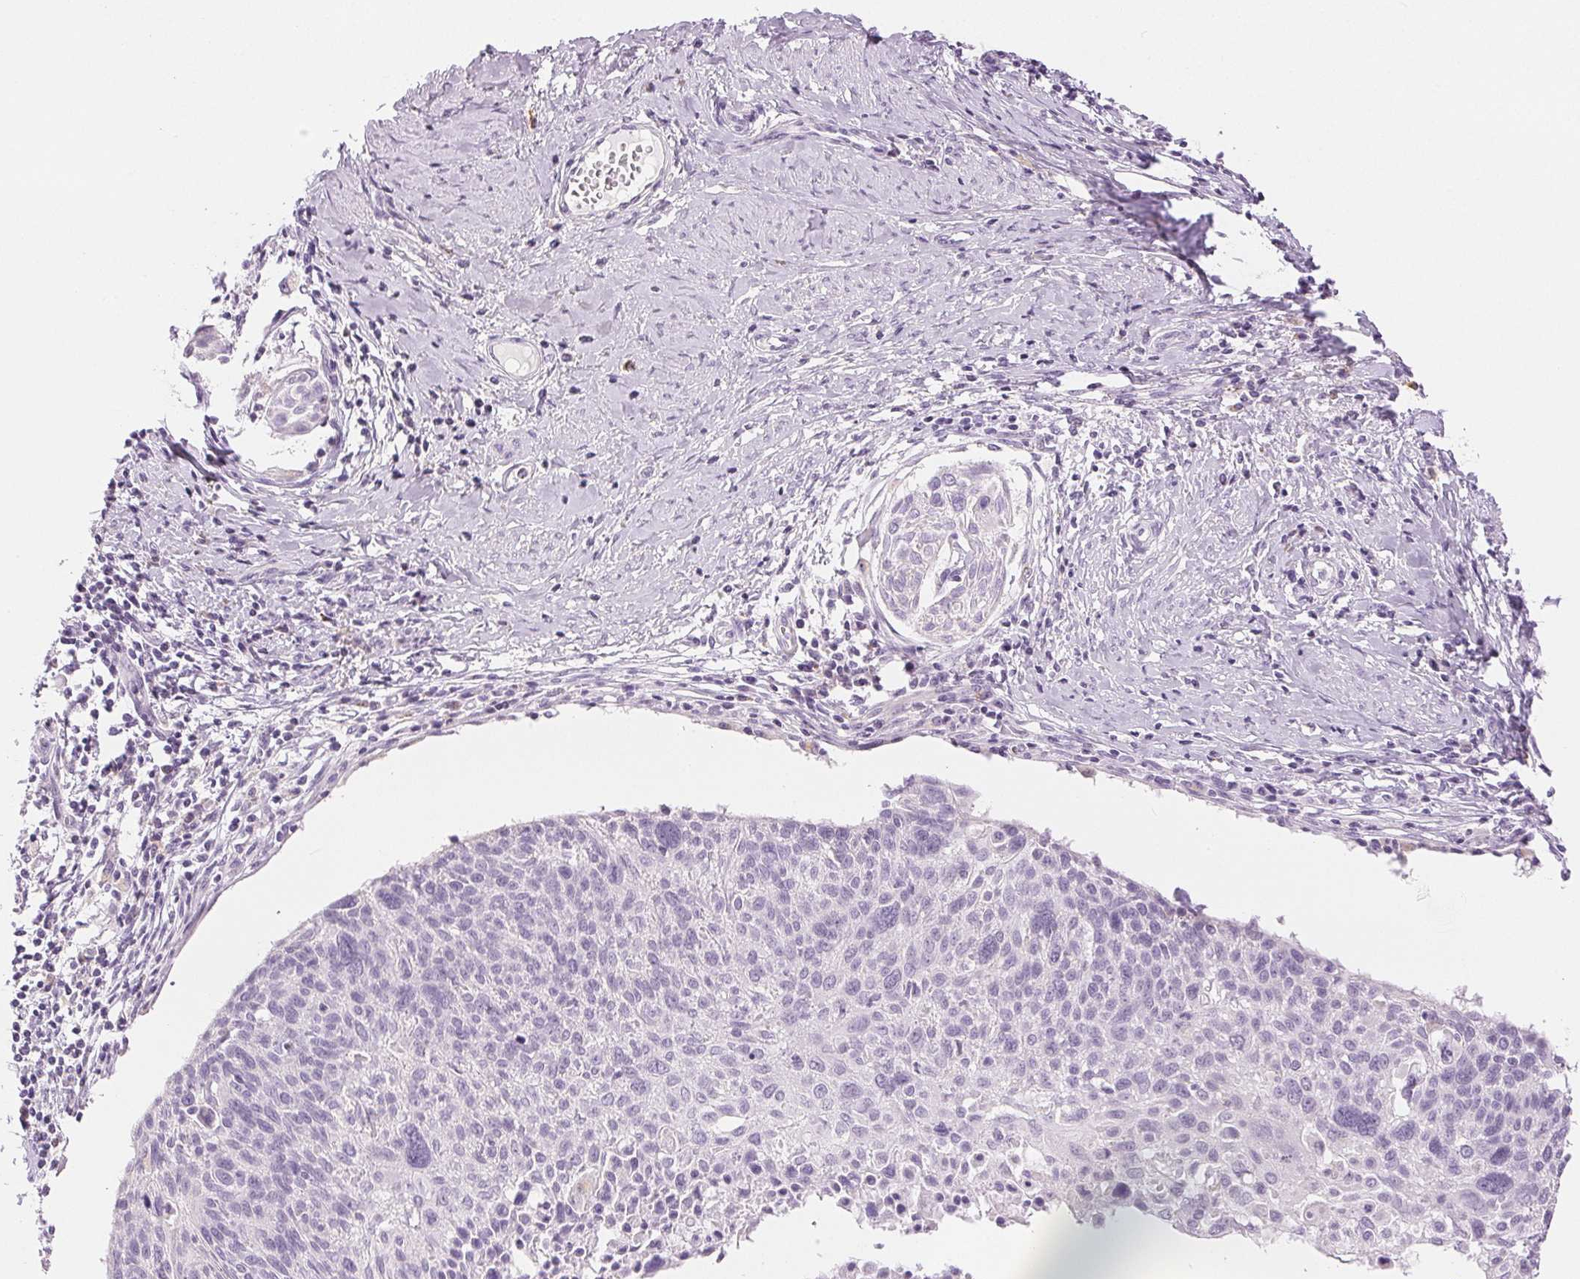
{"staining": {"intensity": "negative", "quantity": "none", "location": "none"}, "tissue": "cervical cancer", "cell_type": "Tumor cells", "image_type": "cancer", "snomed": [{"axis": "morphology", "description": "Squamous cell carcinoma, NOS"}, {"axis": "topography", "description": "Cervix"}], "caption": "High power microscopy histopathology image of an IHC photomicrograph of cervical squamous cell carcinoma, revealing no significant positivity in tumor cells. Brightfield microscopy of immunohistochemistry (IHC) stained with DAB (brown) and hematoxylin (blue), captured at high magnification.", "gene": "SLC5A2", "patient": {"sex": "female", "age": 49}}